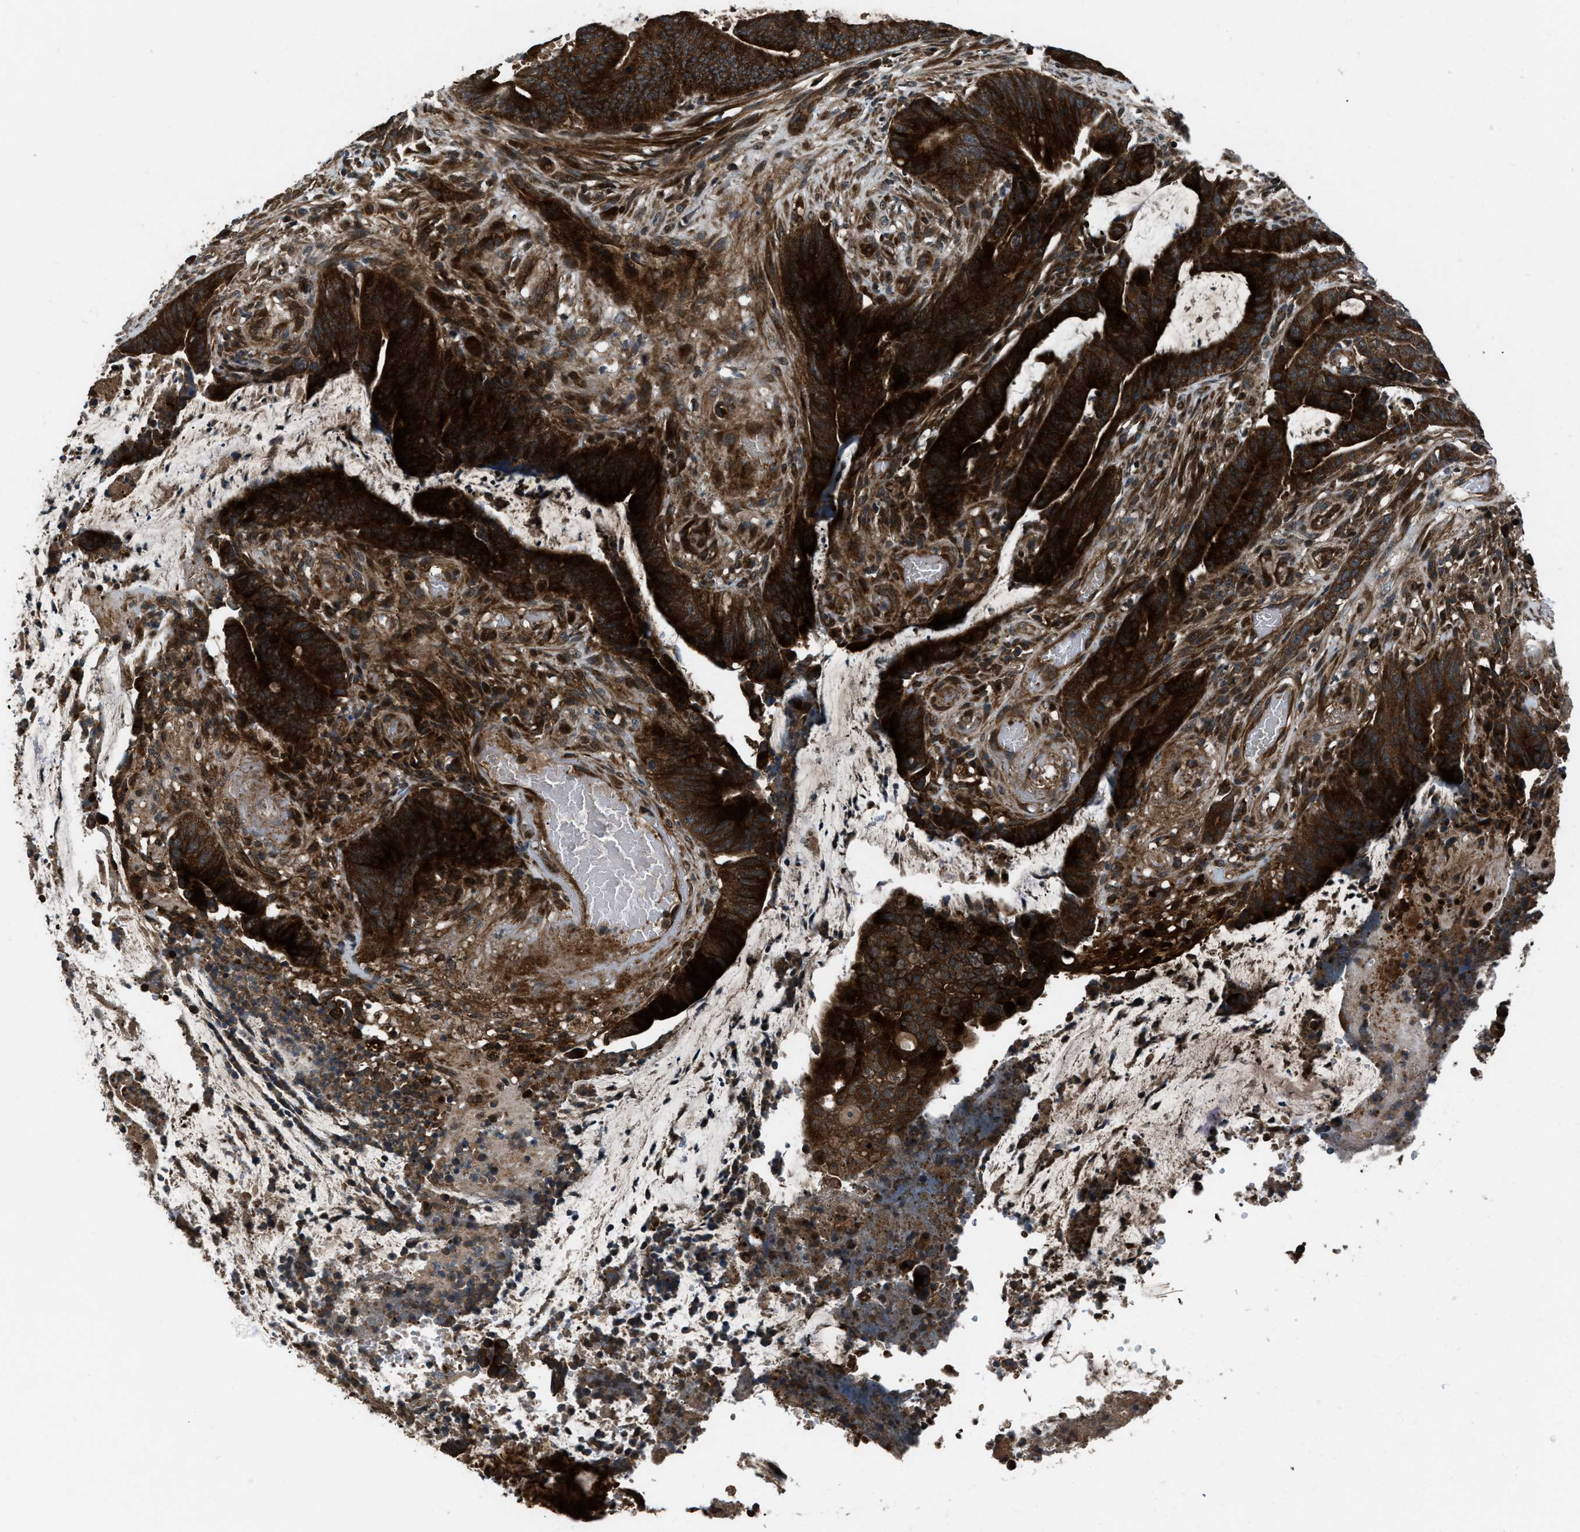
{"staining": {"intensity": "strong", "quantity": ">75%", "location": "cytoplasmic/membranous"}, "tissue": "colorectal cancer", "cell_type": "Tumor cells", "image_type": "cancer", "snomed": [{"axis": "morphology", "description": "Adenocarcinoma, NOS"}, {"axis": "topography", "description": "Rectum"}], "caption": "A brown stain labels strong cytoplasmic/membranous staining of a protein in adenocarcinoma (colorectal) tumor cells.", "gene": "IRAK4", "patient": {"sex": "female", "age": 66}}